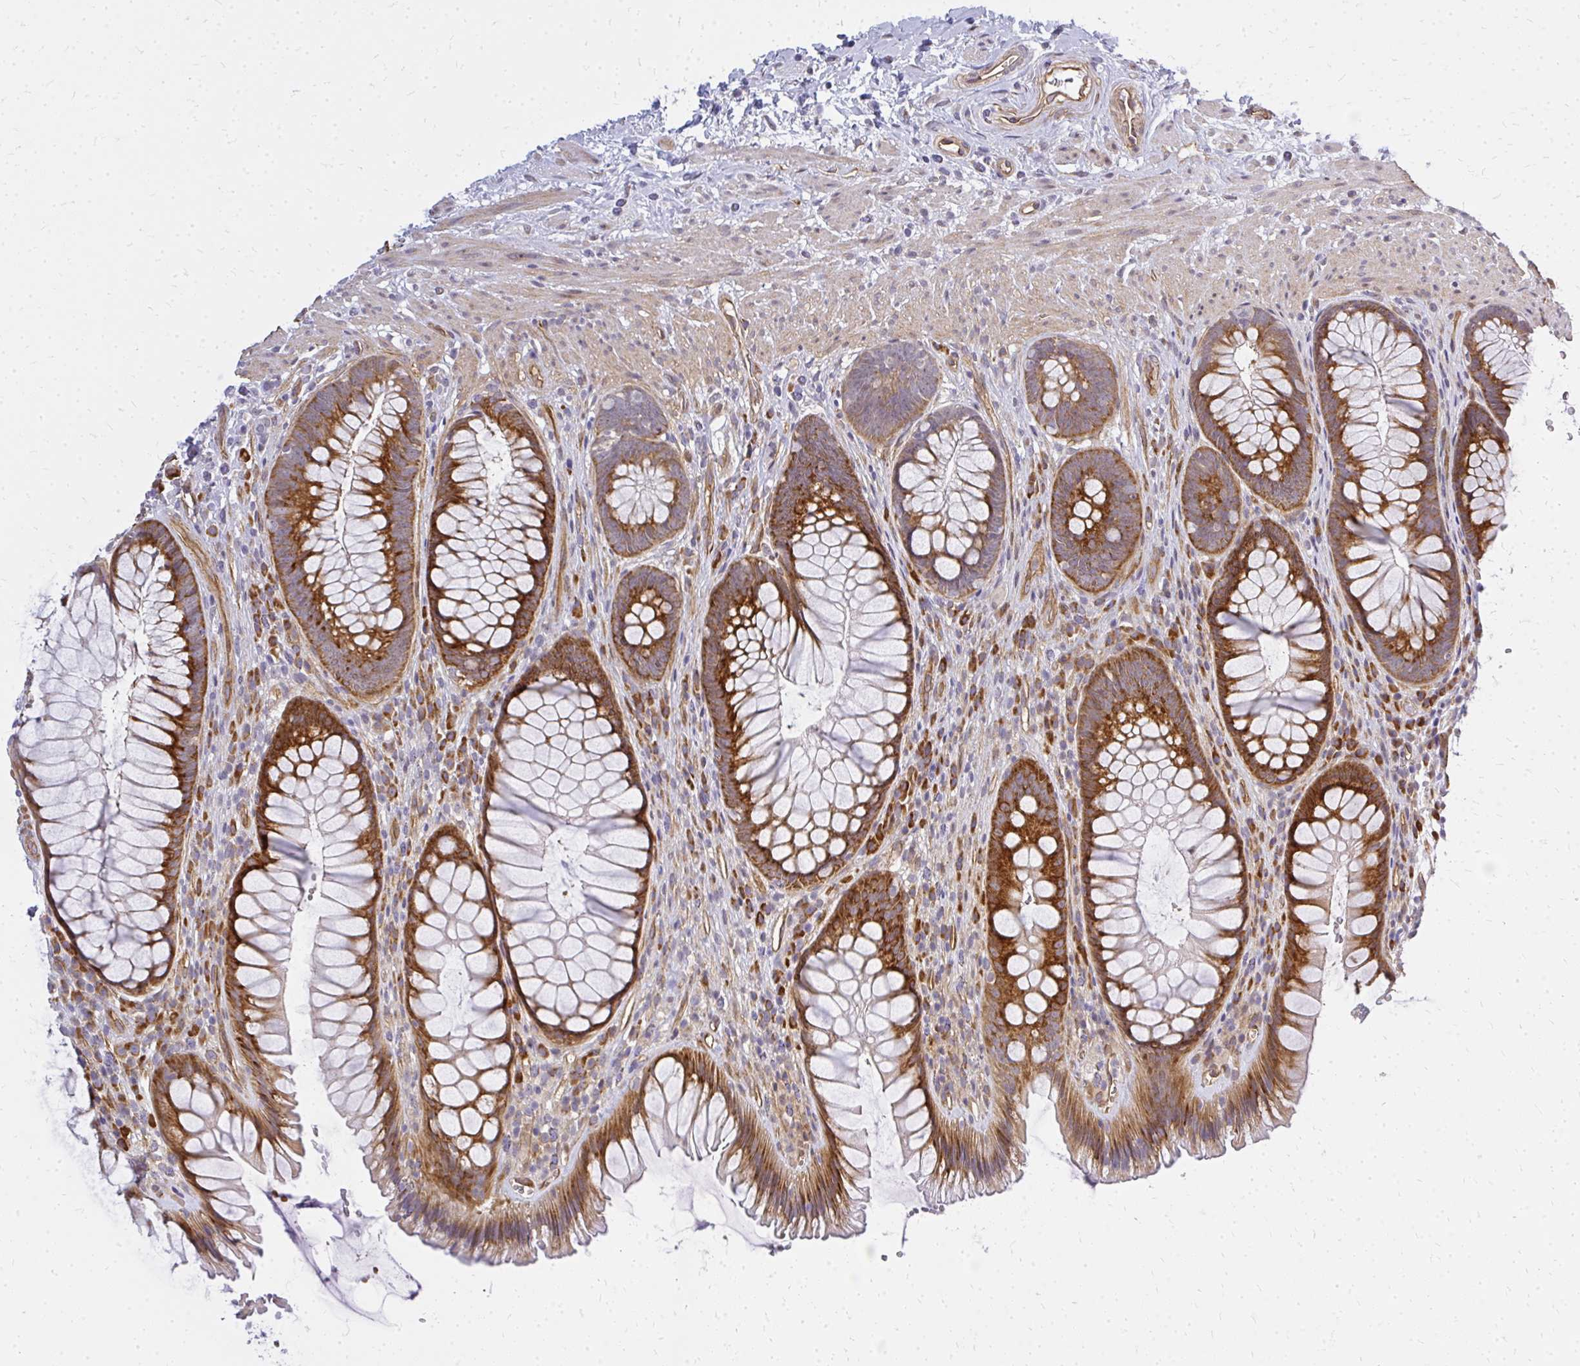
{"staining": {"intensity": "strong", "quantity": "25%-75%", "location": "cytoplasmic/membranous"}, "tissue": "rectum", "cell_type": "Glandular cells", "image_type": "normal", "snomed": [{"axis": "morphology", "description": "Normal tissue, NOS"}, {"axis": "topography", "description": "Rectum"}], "caption": "Benign rectum shows strong cytoplasmic/membranous positivity in approximately 25%-75% of glandular cells, visualized by immunohistochemistry. Using DAB (brown) and hematoxylin (blue) stains, captured at high magnification using brightfield microscopy.", "gene": "ENSG00000258472", "patient": {"sex": "male", "age": 53}}